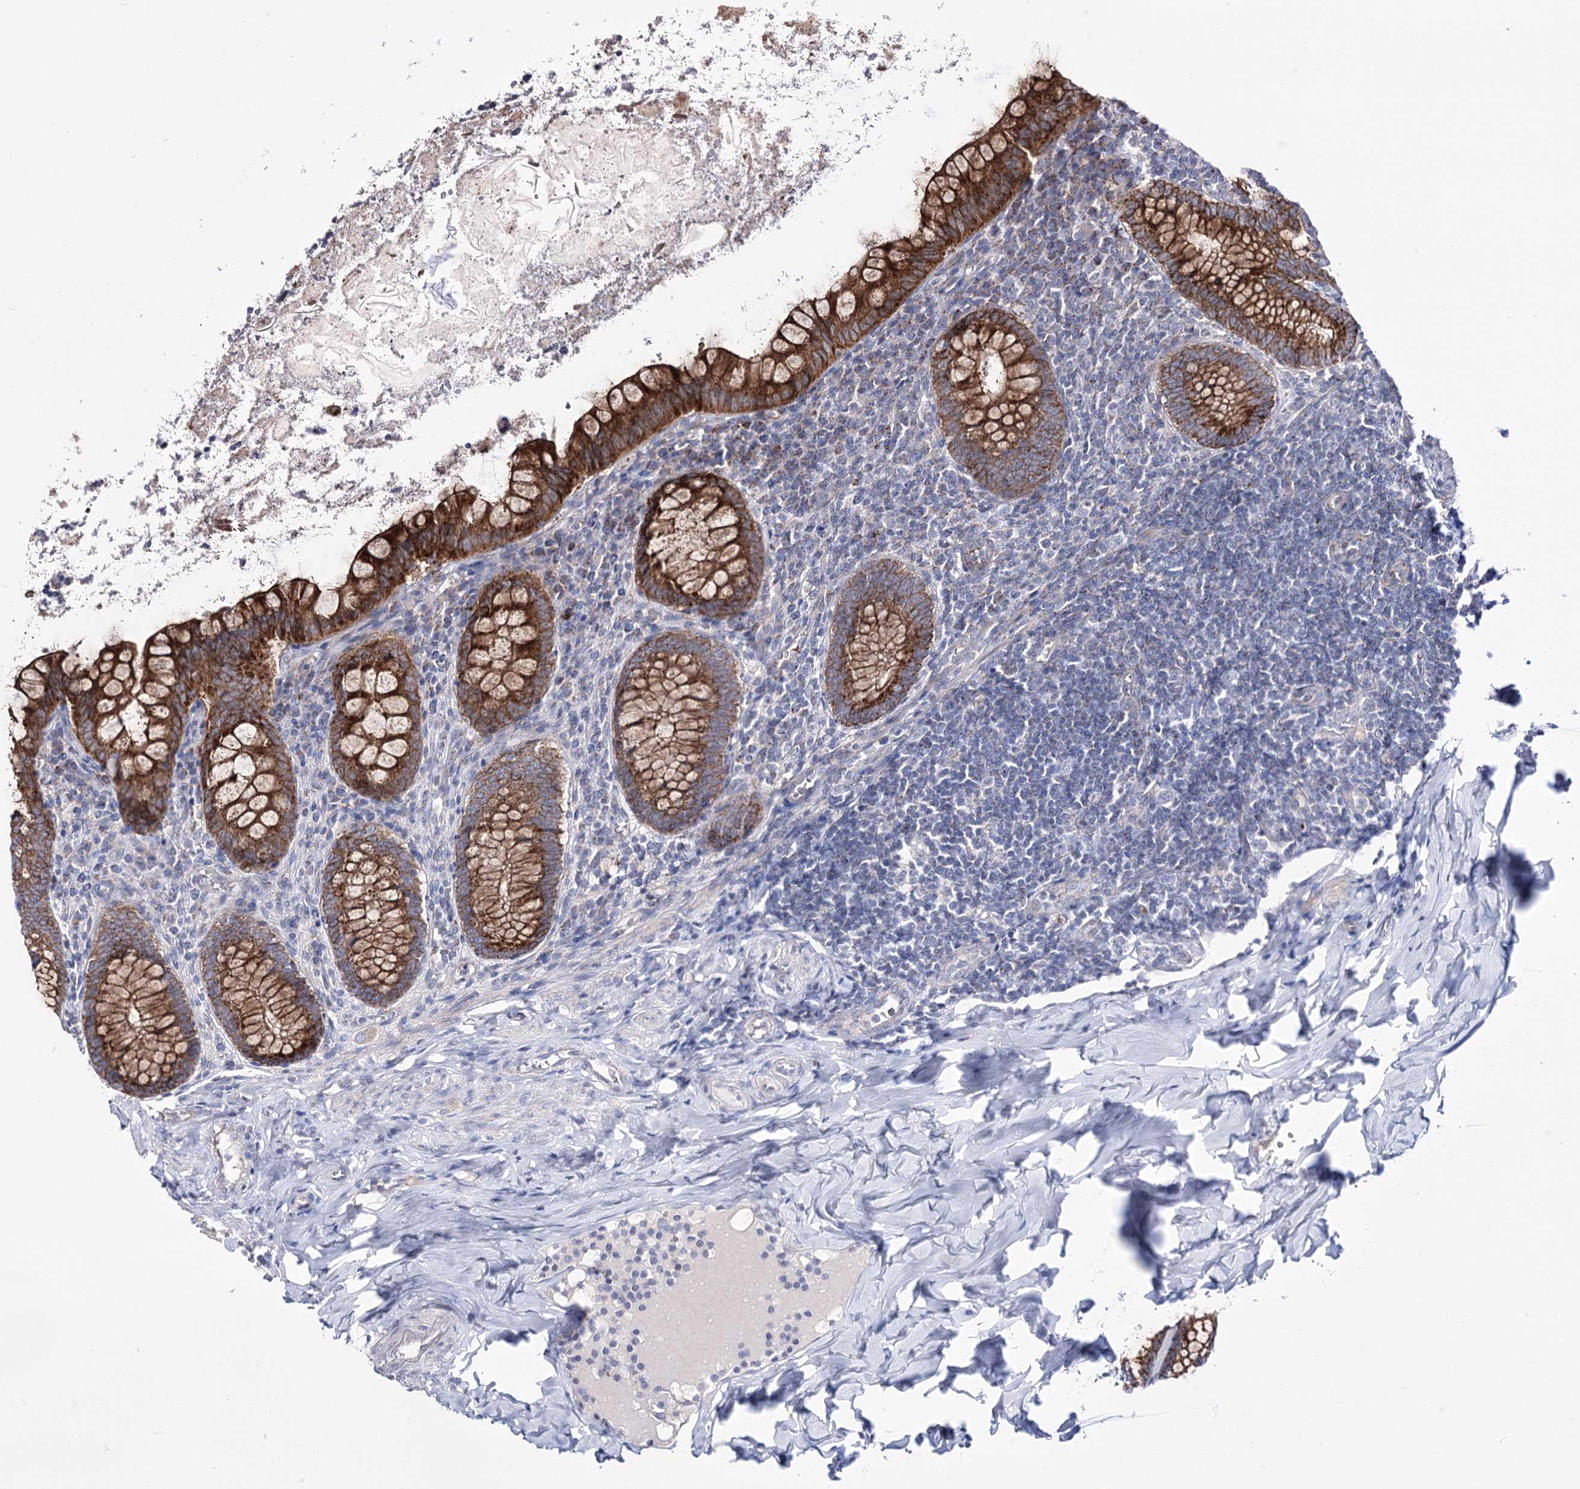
{"staining": {"intensity": "strong", "quantity": ">75%", "location": "cytoplasmic/membranous"}, "tissue": "appendix", "cell_type": "Glandular cells", "image_type": "normal", "snomed": [{"axis": "morphology", "description": "Normal tissue, NOS"}, {"axis": "topography", "description": "Appendix"}], "caption": "The immunohistochemical stain highlights strong cytoplasmic/membranous staining in glandular cells of unremarkable appendix.", "gene": "OSBPL5", "patient": {"sex": "female", "age": 33}}